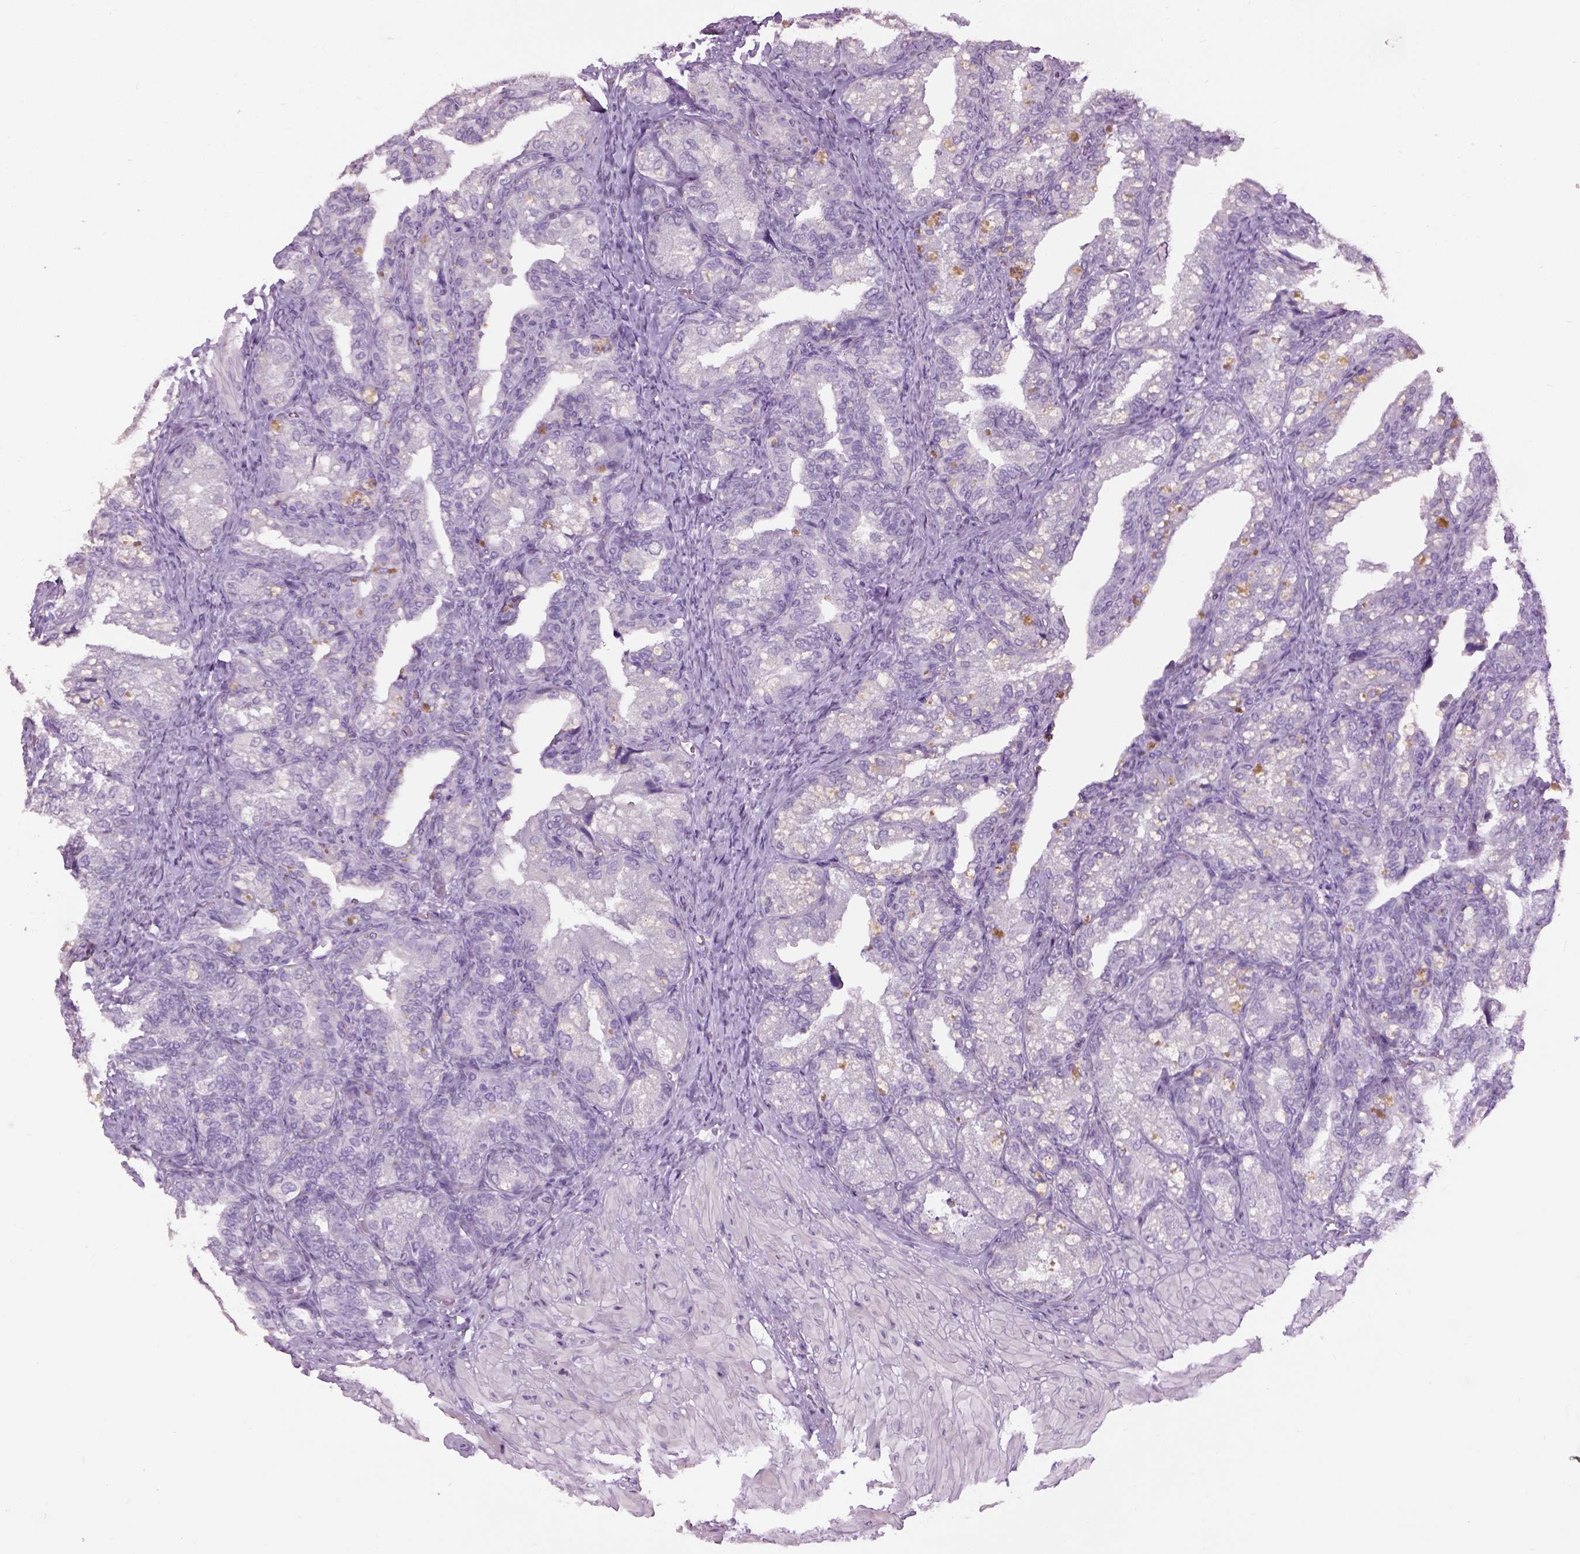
{"staining": {"intensity": "negative", "quantity": "none", "location": "none"}, "tissue": "seminal vesicle", "cell_type": "Glandular cells", "image_type": "normal", "snomed": [{"axis": "morphology", "description": "Normal tissue, NOS"}, {"axis": "topography", "description": "Seminal veicle"}], "caption": "Glandular cells show no significant positivity in normal seminal vesicle.", "gene": "GABRB2", "patient": {"sex": "male", "age": 57}}